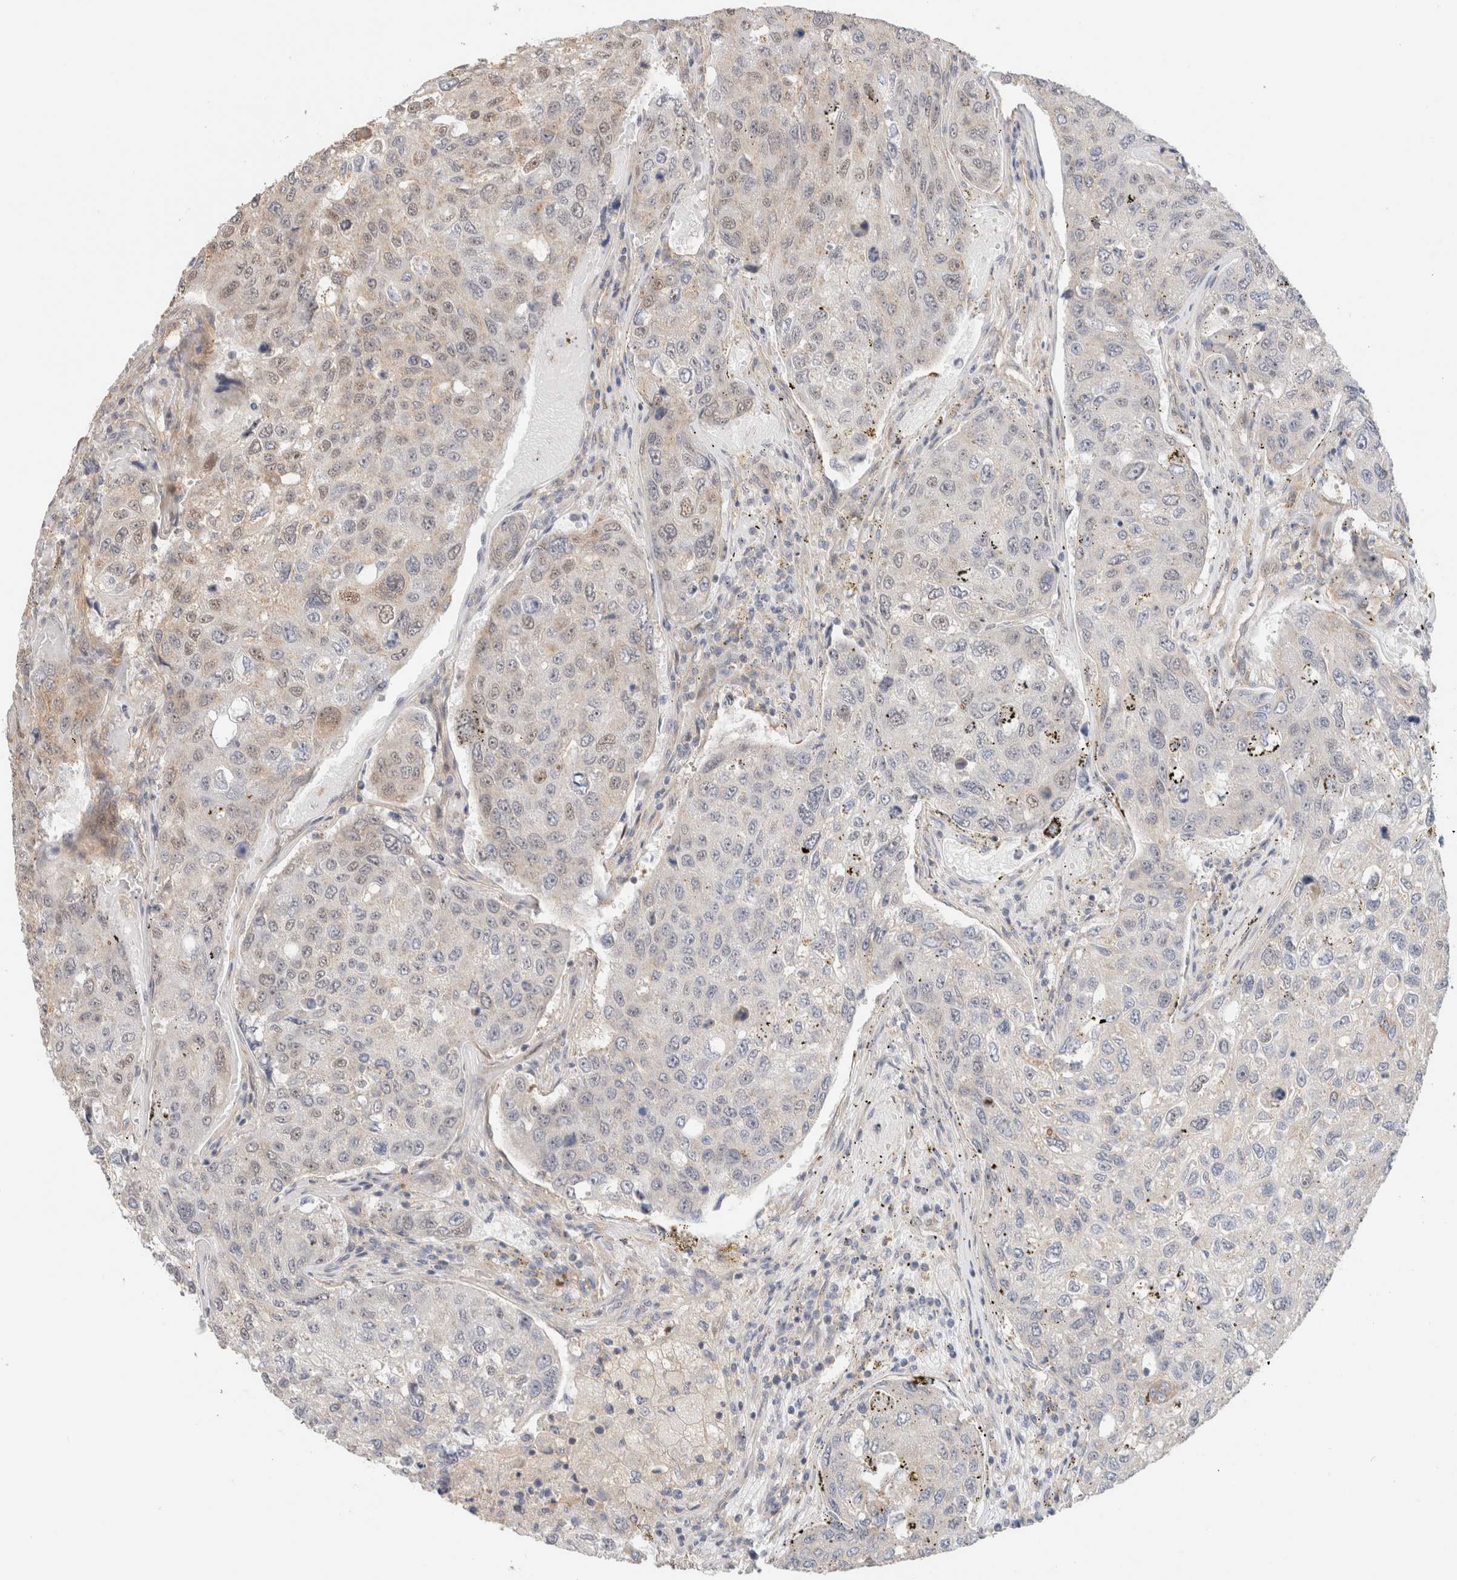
{"staining": {"intensity": "weak", "quantity": "<25%", "location": "cytoplasmic/membranous,nuclear"}, "tissue": "urothelial cancer", "cell_type": "Tumor cells", "image_type": "cancer", "snomed": [{"axis": "morphology", "description": "Urothelial carcinoma, High grade"}, {"axis": "topography", "description": "Lymph node"}, {"axis": "topography", "description": "Urinary bladder"}], "caption": "The immunohistochemistry photomicrograph has no significant positivity in tumor cells of high-grade urothelial carcinoma tissue.", "gene": "ID3", "patient": {"sex": "male", "age": 51}}